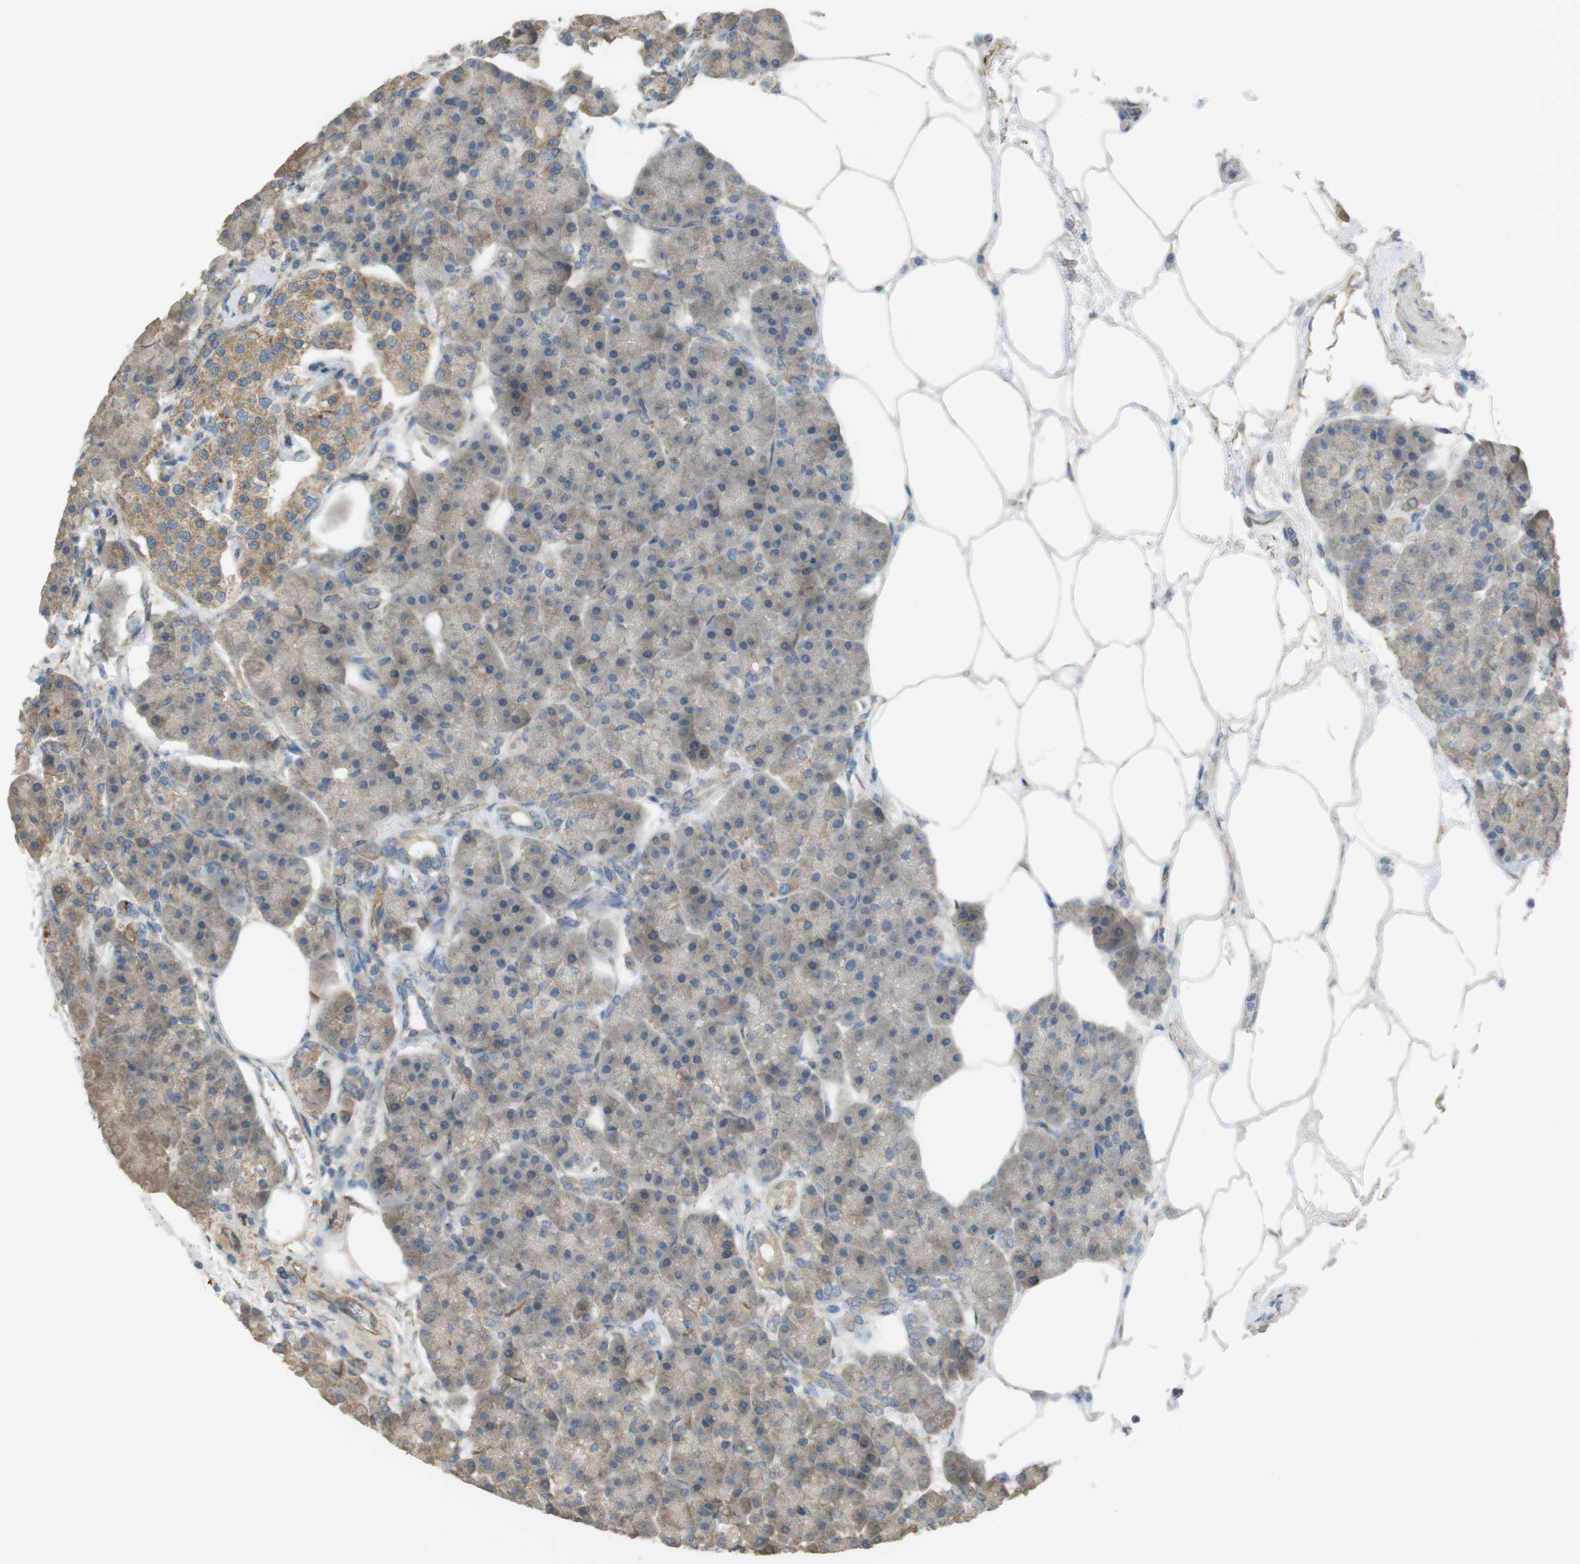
{"staining": {"intensity": "weak", "quantity": "<25%", "location": "cytoplasmic/membranous"}, "tissue": "pancreas", "cell_type": "Exocrine glandular cells", "image_type": "normal", "snomed": [{"axis": "morphology", "description": "Normal tissue, NOS"}, {"axis": "topography", "description": "Pancreas"}], "caption": "Immunohistochemistry (IHC) of unremarkable human pancreas displays no expression in exocrine glandular cells.", "gene": "ZDHHC20", "patient": {"sex": "female", "age": 70}}